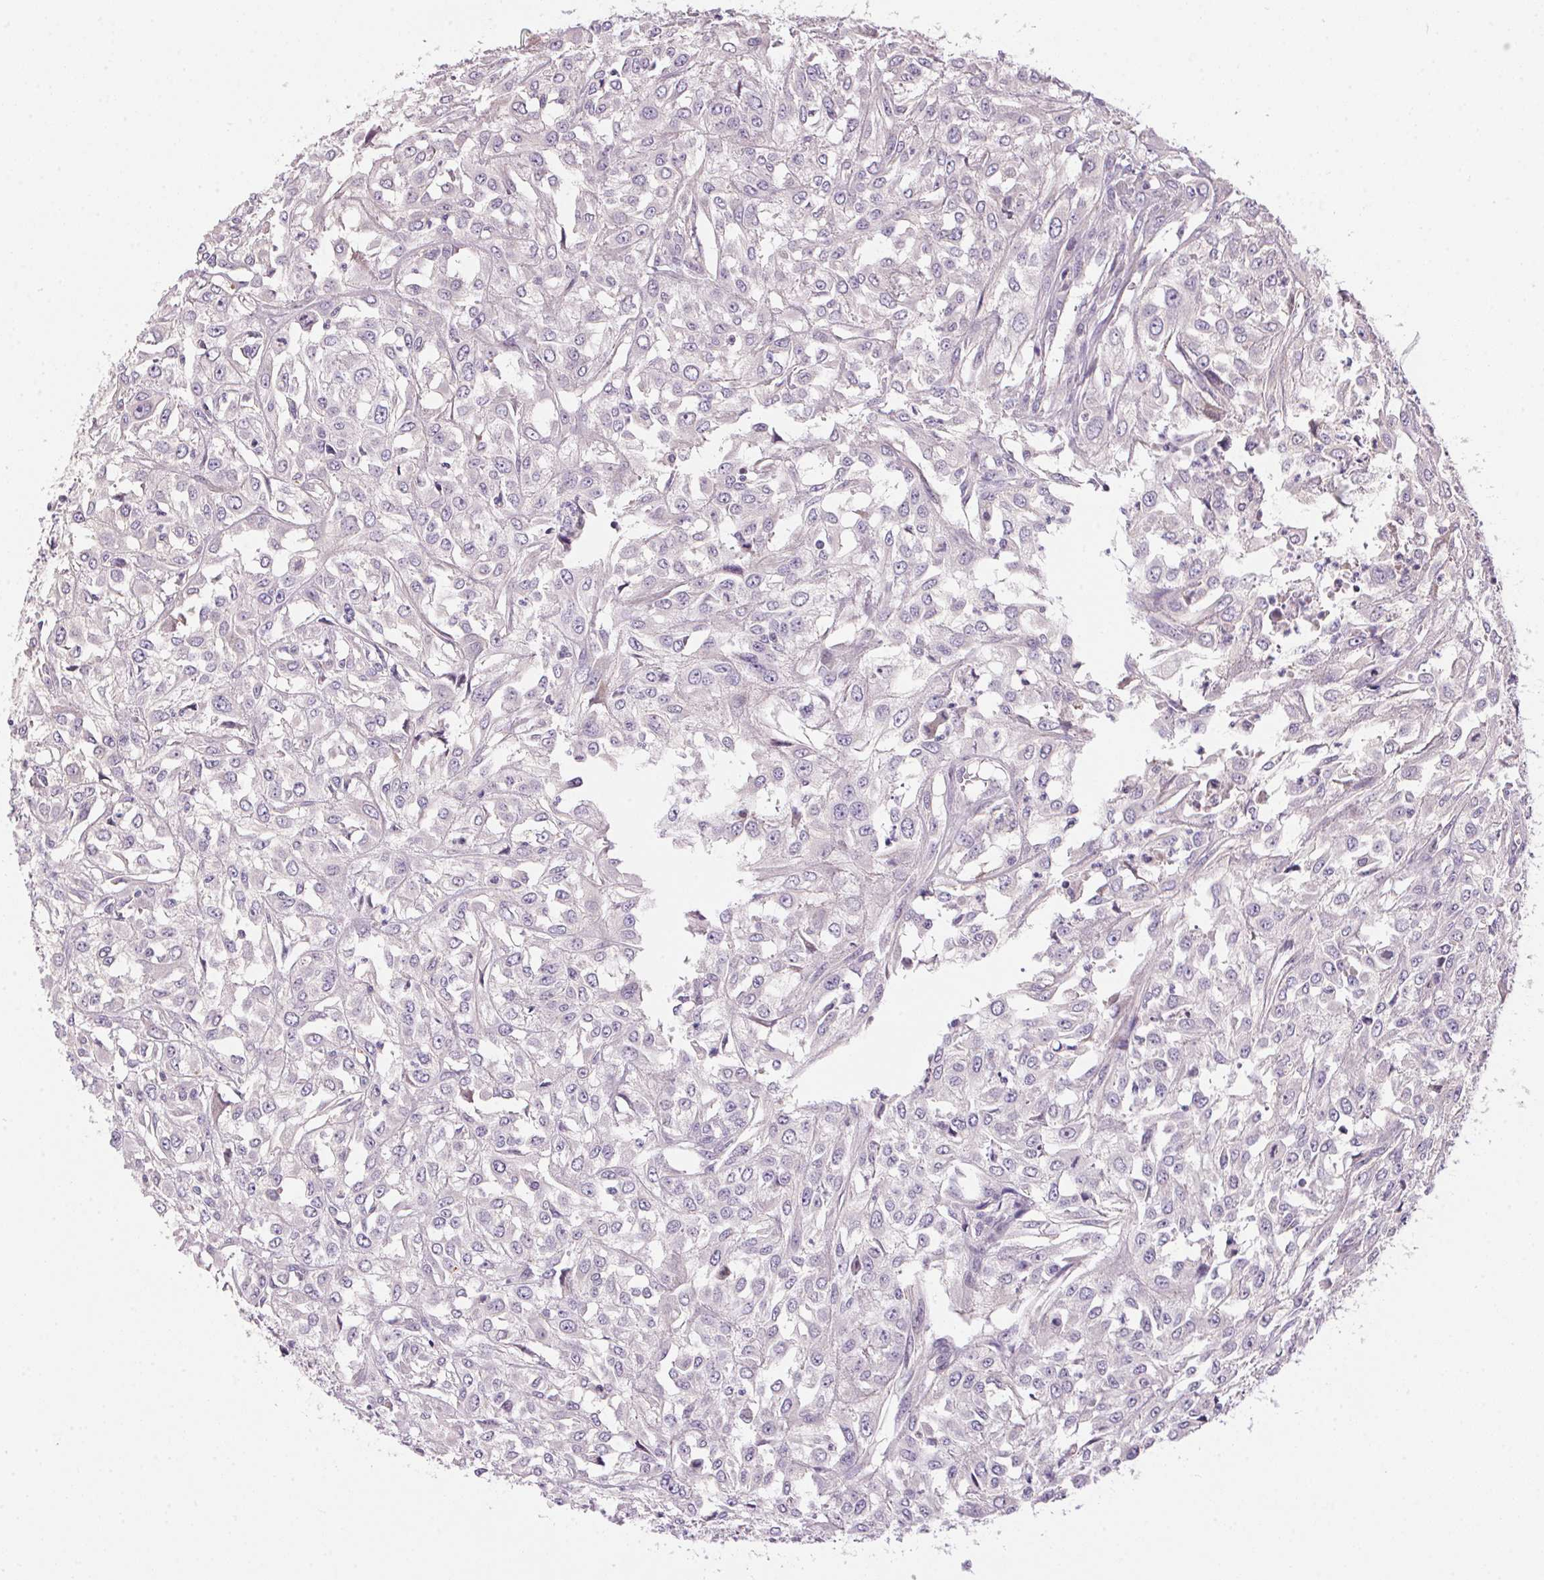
{"staining": {"intensity": "negative", "quantity": "none", "location": "none"}, "tissue": "urothelial cancer", "cell_type": "Tumor cells", "image_type": "cancer", "snomed": [{"axis": "morphology", "description": "Urothelial carcinoma, High grade"}, {"axis": "topography", "description": "Urinary bladder"}], "caption": "High-grade urothelial carcinoma was stained to show a protein in brown. There is no significant expression in tumor cells.", "gene": "UNC13B", "patient": {"sex": "male", "age": 67}}